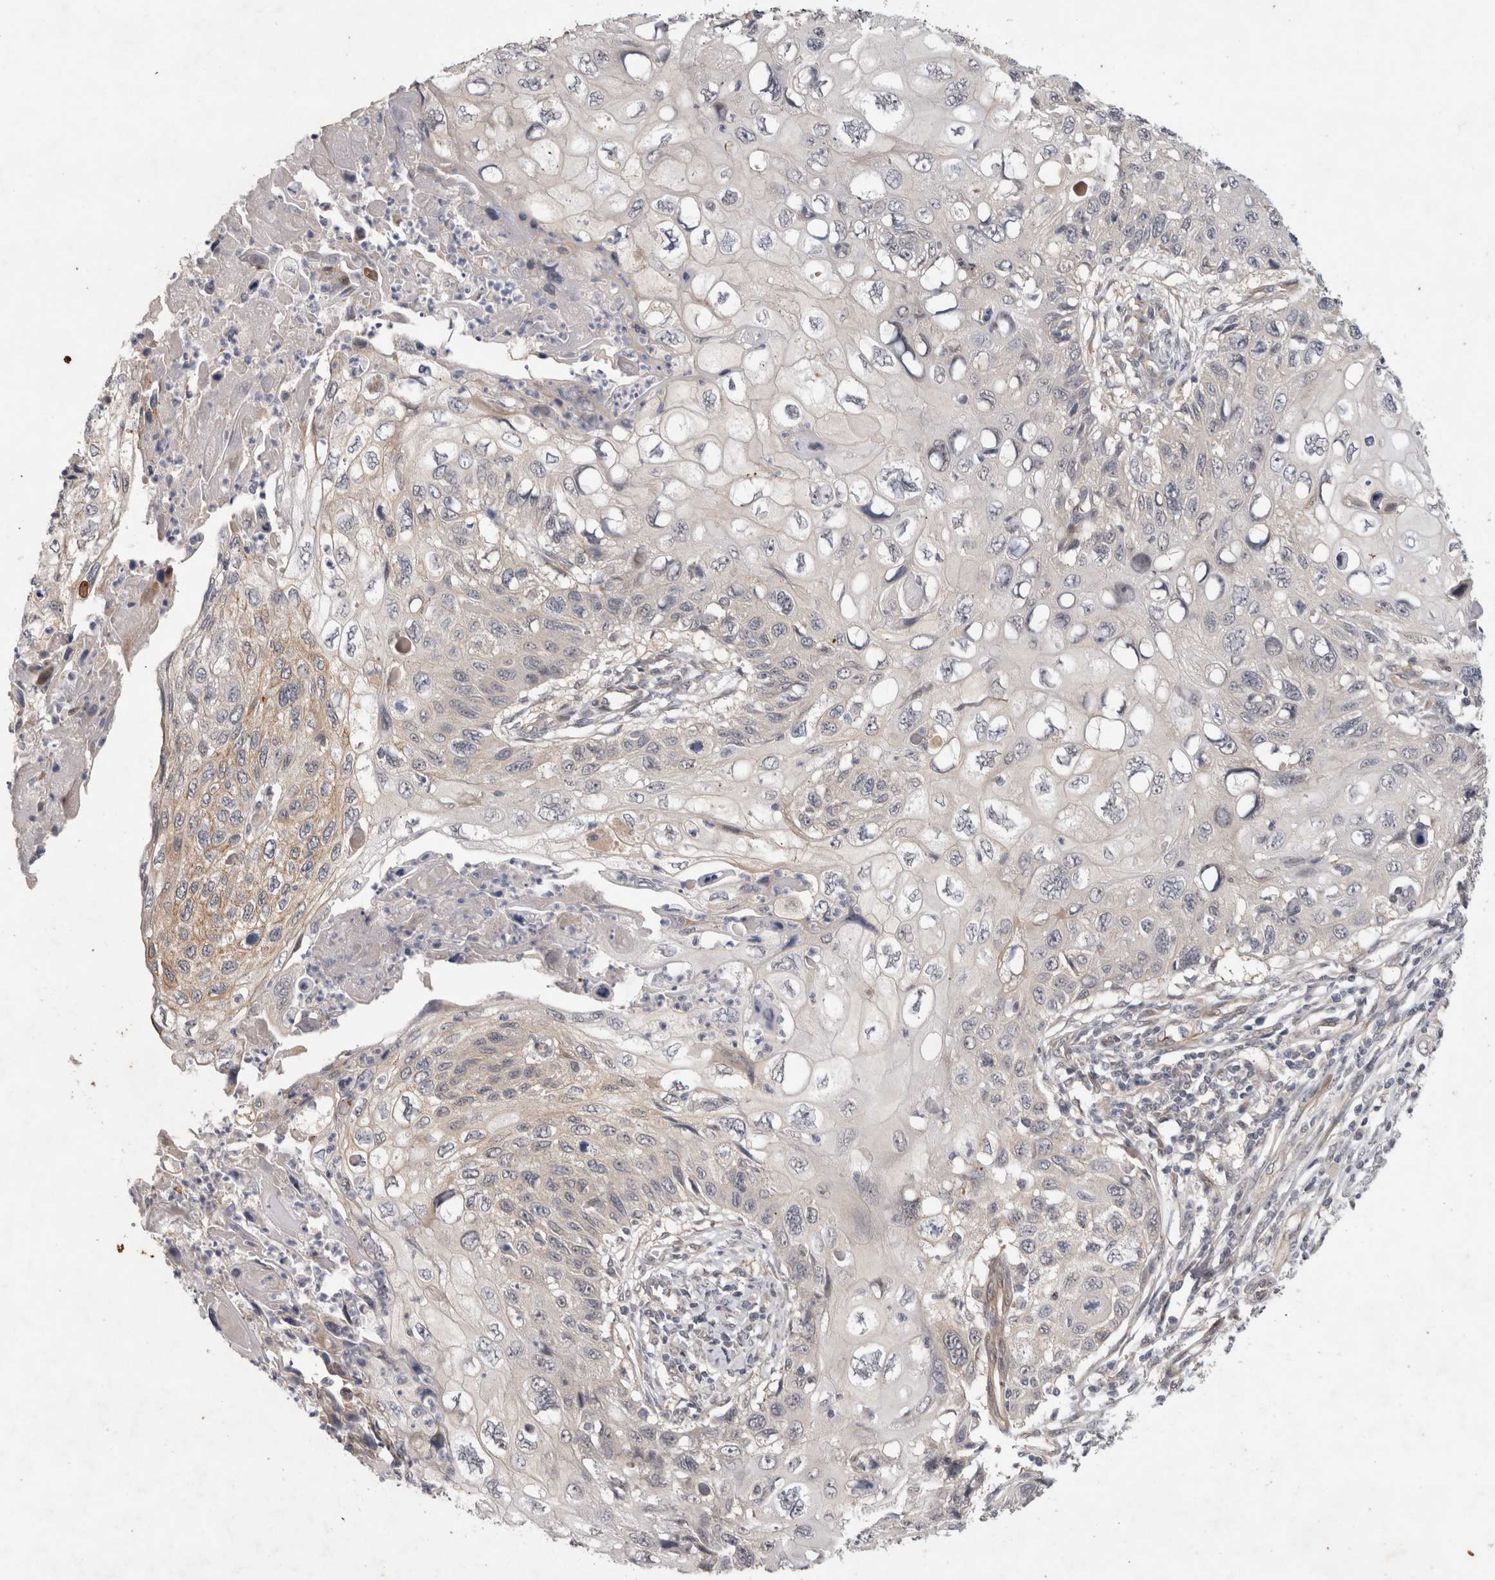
{"staining": {"intensity": "negative", "quantity": "none", "location": "none"}, "tissue": "cervical cancer", "cell_type": "Tumor cells", "image_type": "cancer", "snomed": [{"axis": "morphology", "description": "Squamous cell carcinoma, NOS"}, {"axis": "topography", "description": "Cervix"}], "caption": "This is a histopathology image of immunohistochemistry (IHC) staining of cervical cancer (squamous cell carcinoma), which shows no positivity in tumor cells.", "gene": "CRISPLD1", "patient": {"sex": "female", "age": 70}}